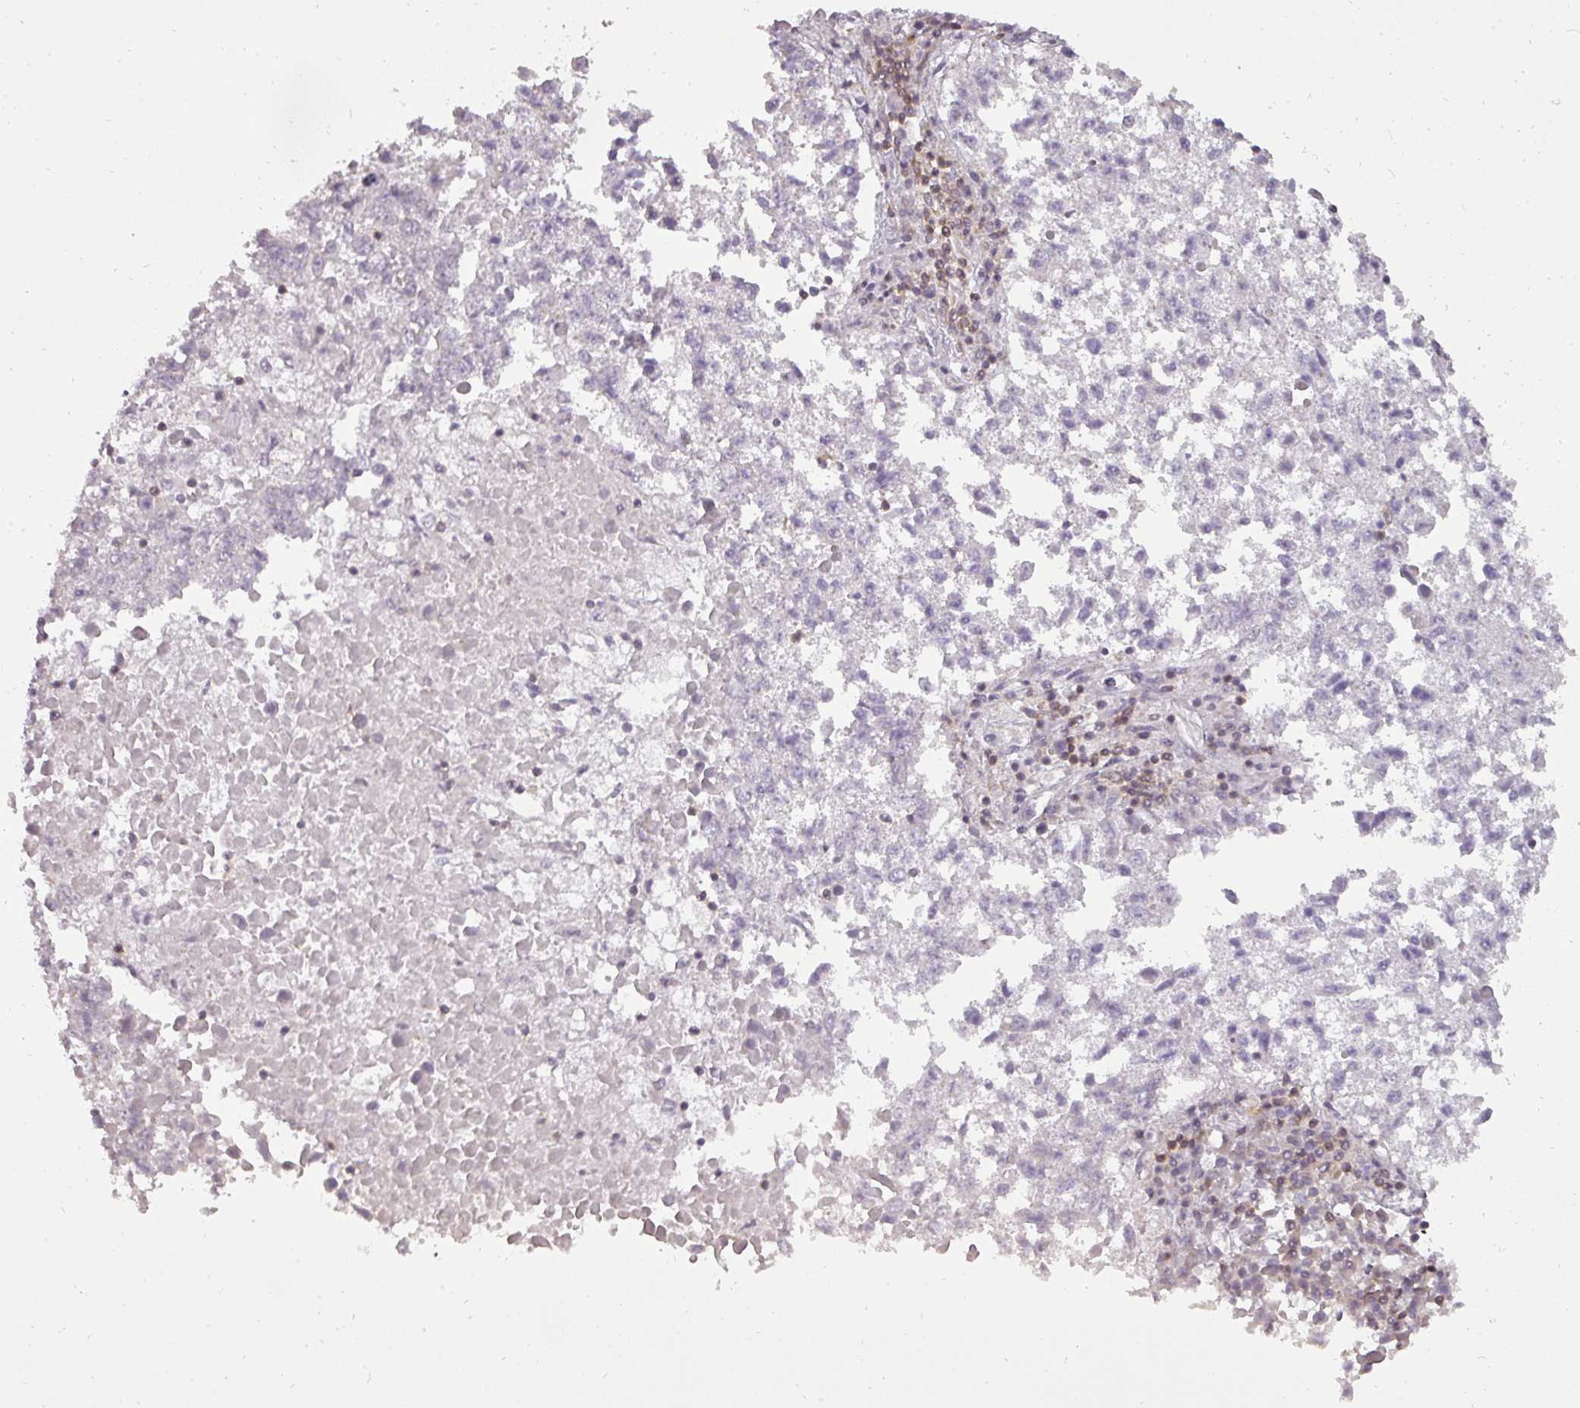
{"staining": {"intensity": "negative", "quantity": "none", "location": "none"}, "tissue": "lung cancer", "cell_type": "Tumor cells", "image_type": "cancer", "snomed": [{"axis": "morphology", "description": "Squamous cell carcinoma, NOS"}, {"axis": "topography", "description": "Lung"}], "caption": "Tumor cells are negative for brown protein staining in lung squamous cell carcinoma.", "gene": "STK4", "patient": {"sex": "male", "age": 73}}